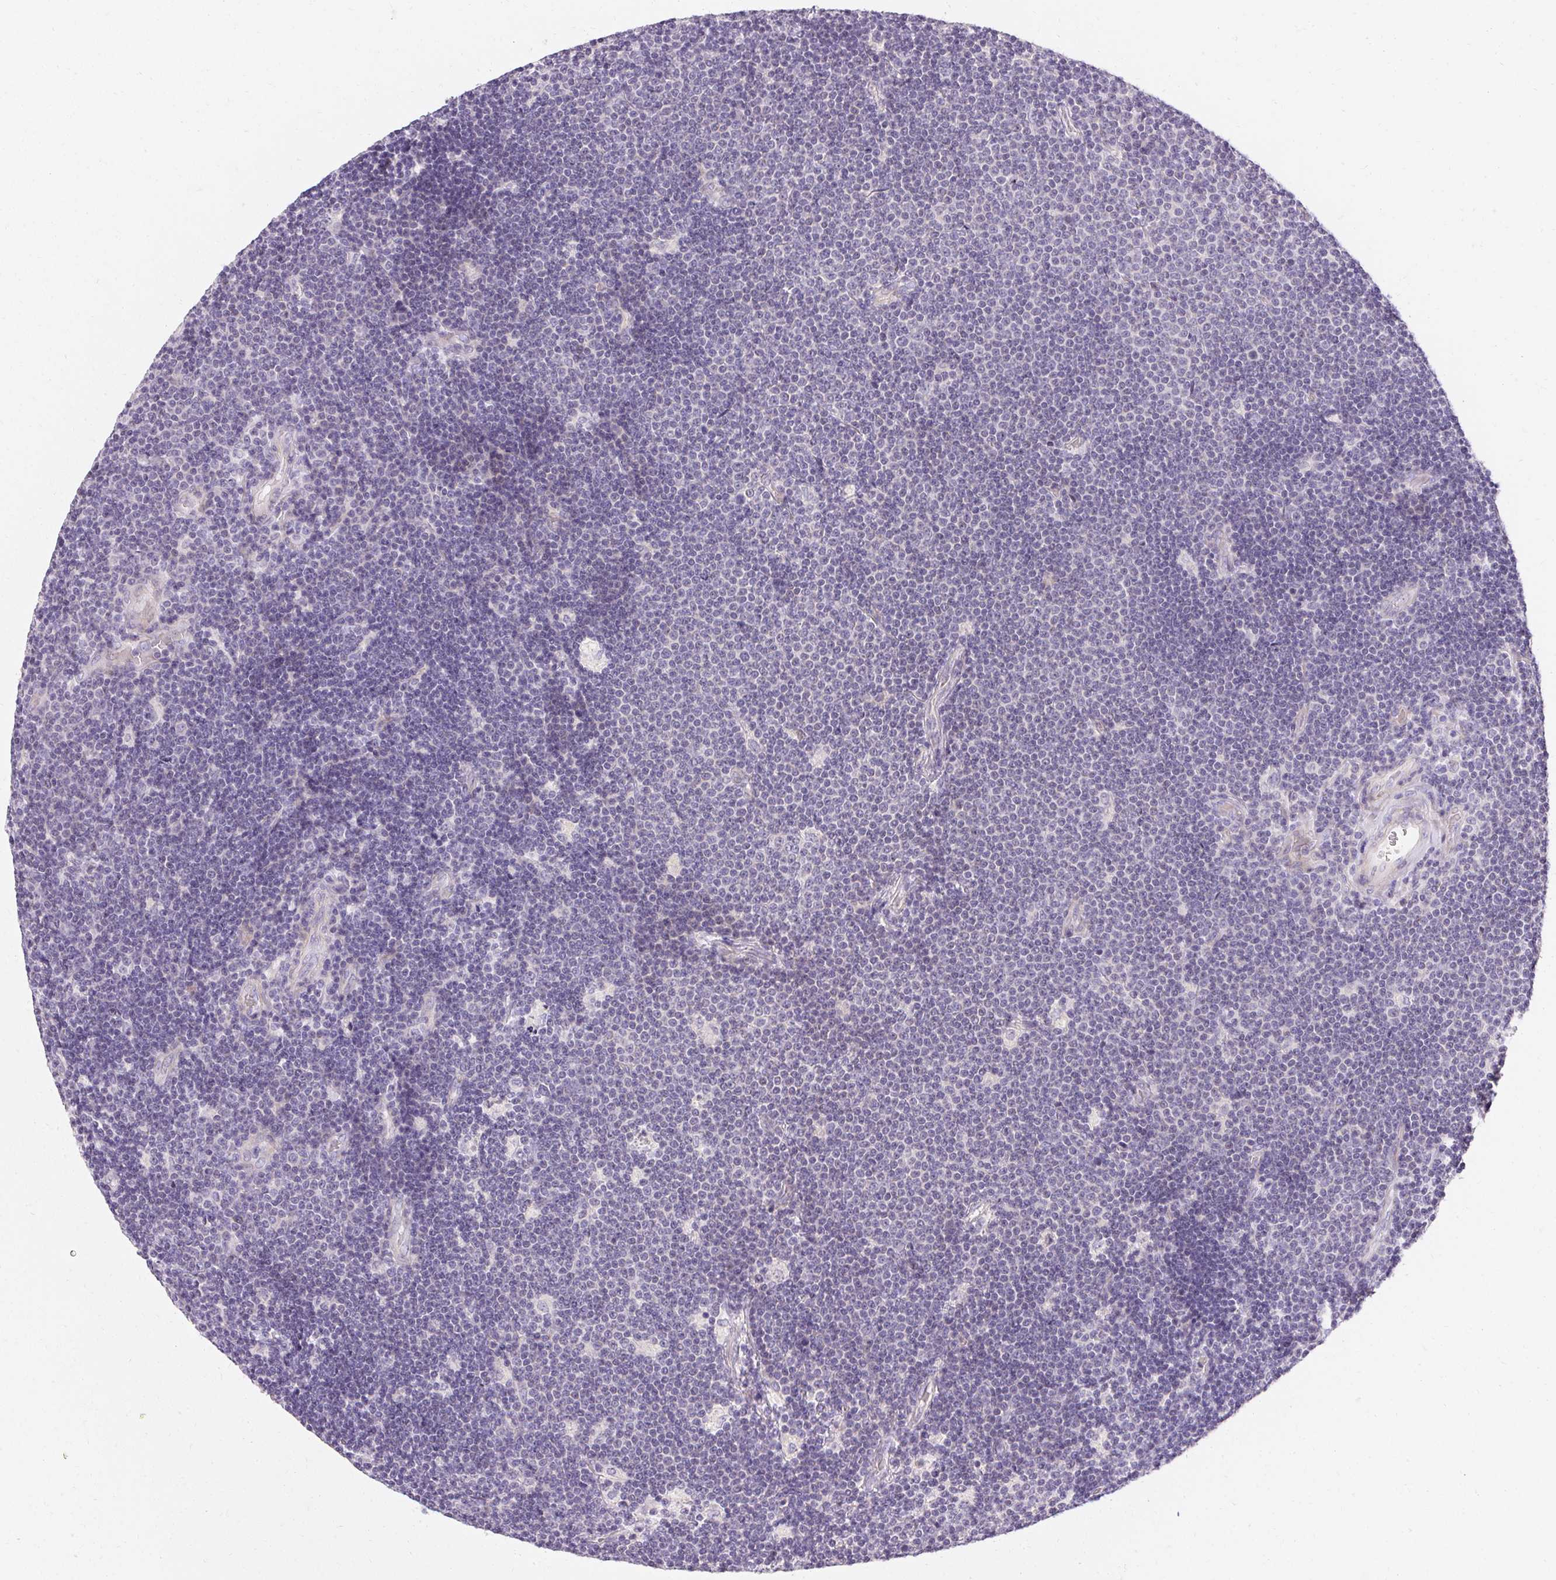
{"staining": {"intensity": "negative", "quantity": "none", "location": "none"}, "tissue": "lymphoma", "cell_type": "Tumor cells", "image_type": "cancer", "snomed": [{"axis": "morphology", "description": "Malignant lymphoma, non-Hodgkin's type, Low grade"}, {"axis": "topography", "description": "Brain"}], "caption": "DAB immunohistochemical staining of malignant lymphoma, non-Hodgkin's type (low-grade) demonstrates no significant positivity in tumor cells.", "gene": "TRIP13", "patient": {"sex": "female", "age": 66}}